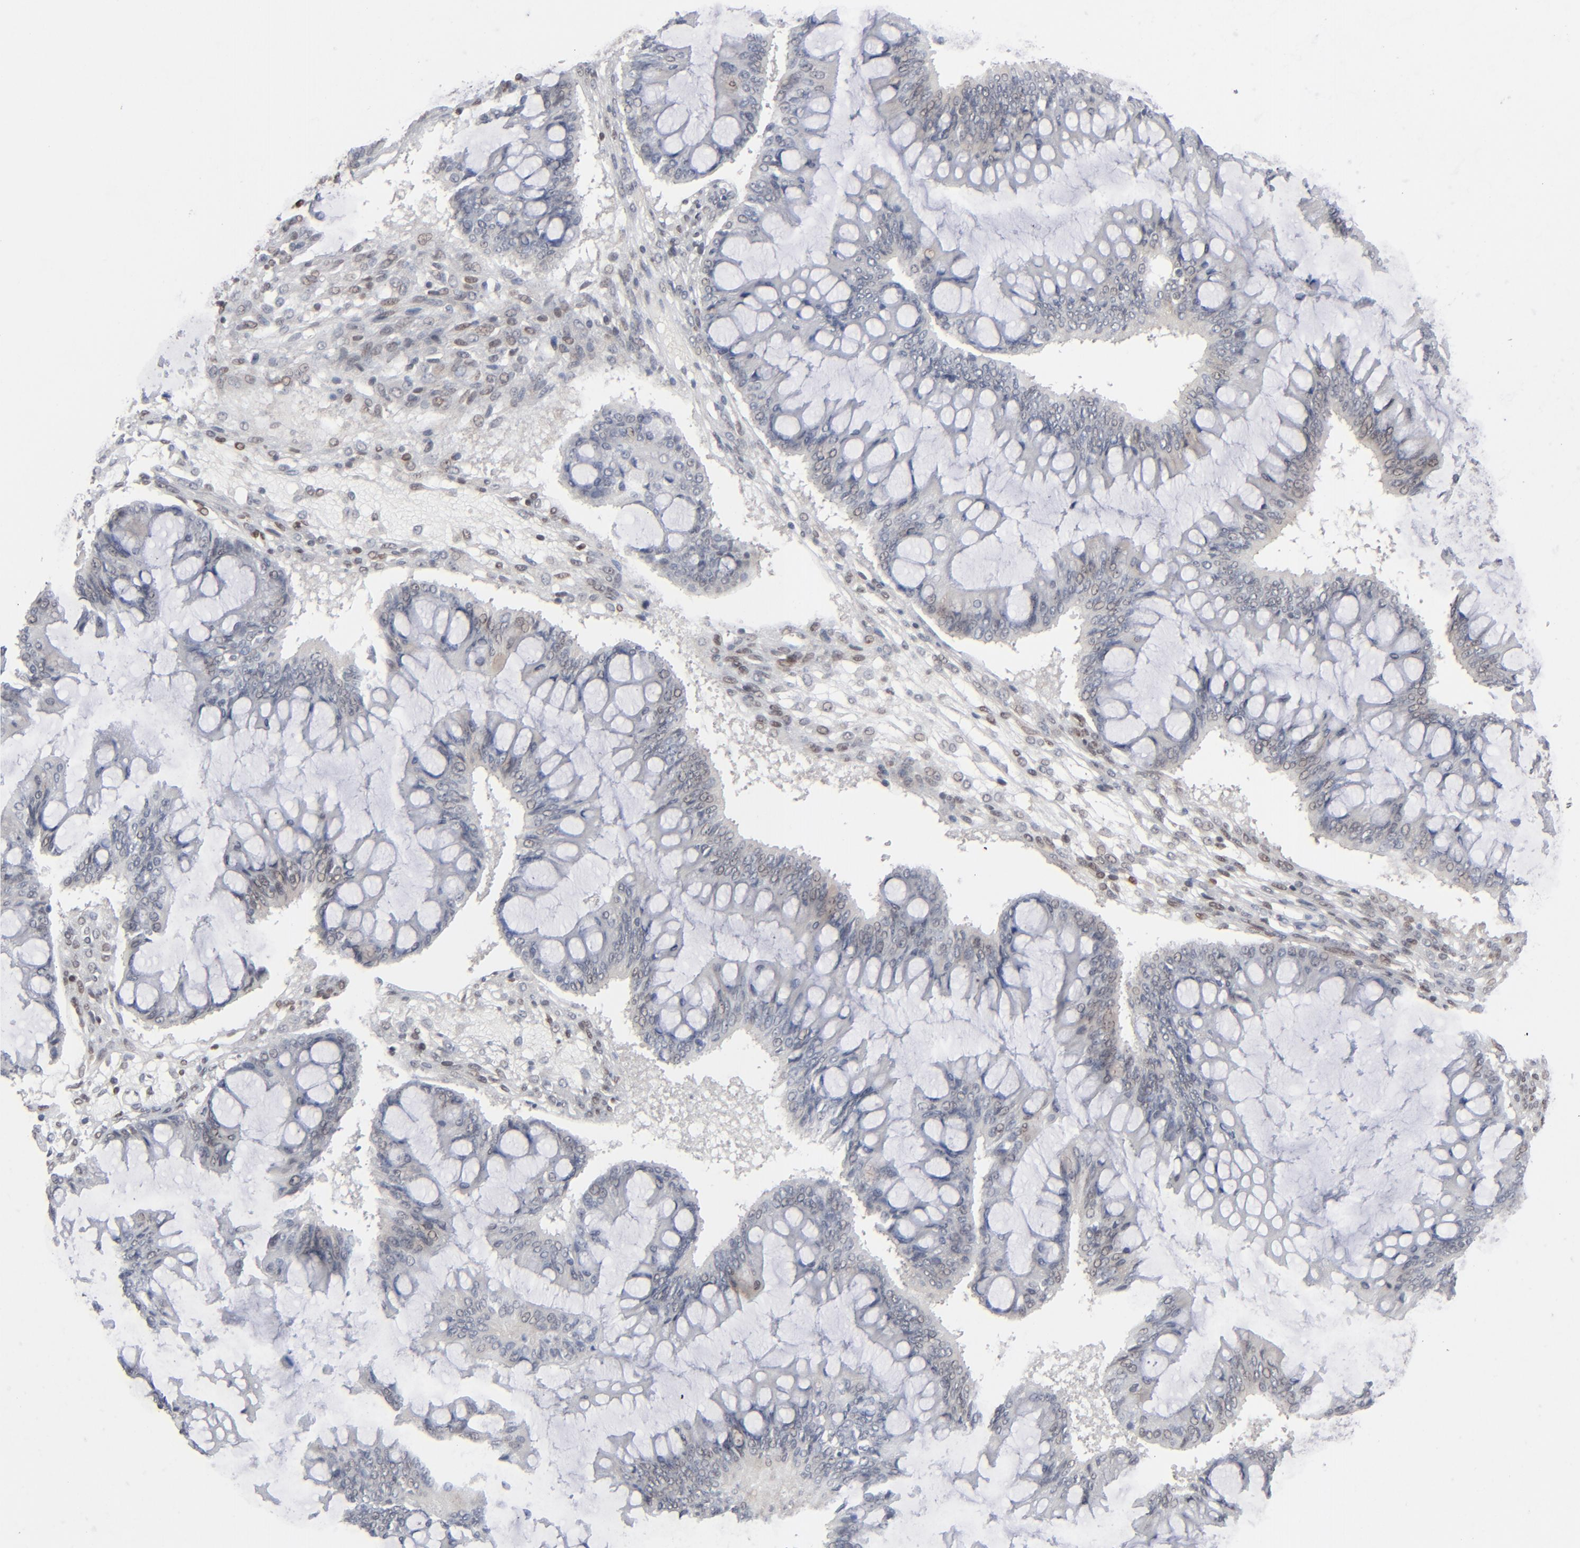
{"staining": {"intensity": "weak", "quantity": "<25%", "location": "cytoplasmic/membranous"}, "tissue": "ovarian cancer", "cell_type": "Tumor cells", "image_type": "cancer", "snomed": [{"axis": "morphology", "description": "Cystadenocarcinoma, mucinous, NOS"}, {"axis": "topography", "description": "Ovary"}], "caption": "There is no significant expression in tumor cells of ovarian cancer. (DAB IHC with hematoxylin counter stain).", "gene": "IRF9", "patient": {"sex": "female", "age": 73}}